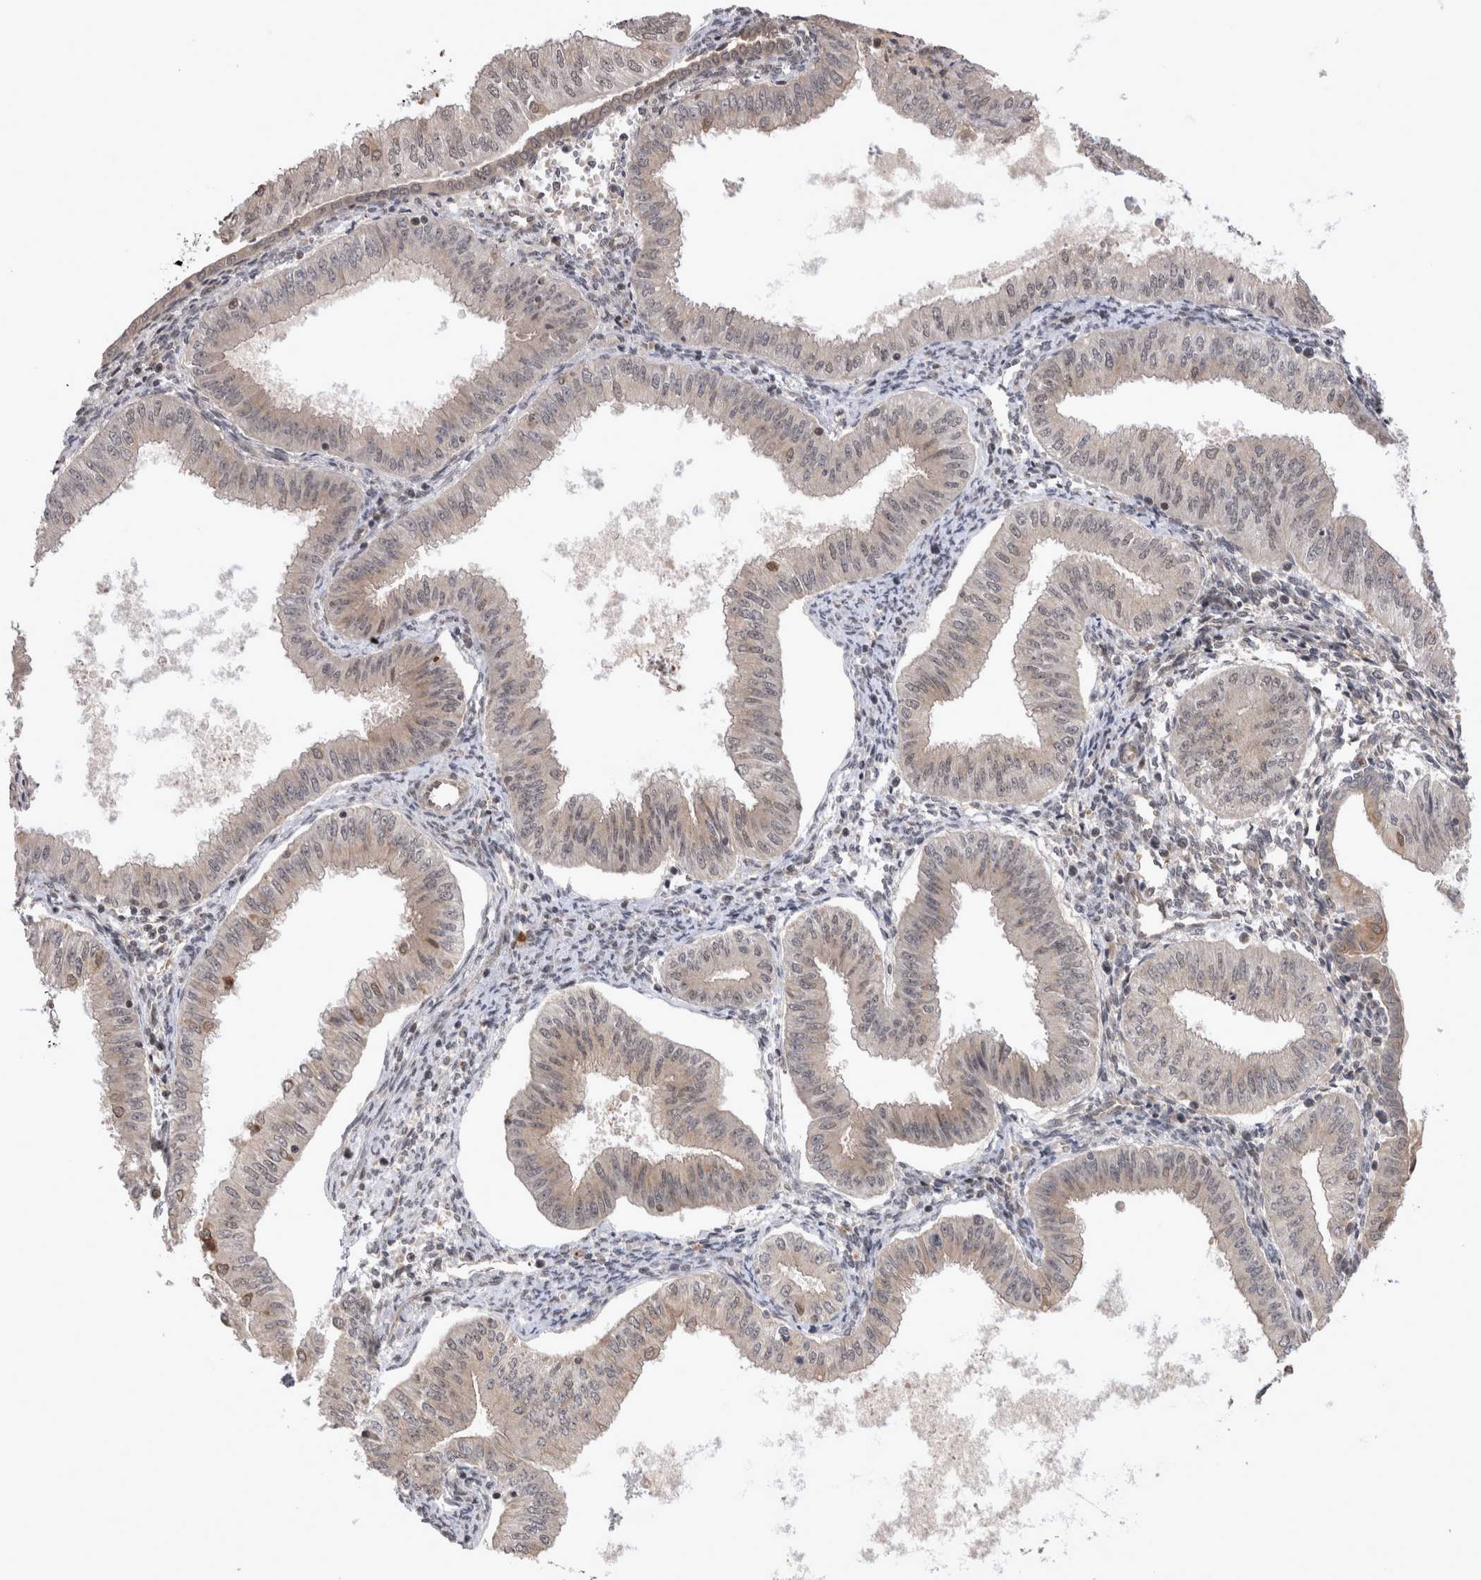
{"staining": {"intensity": "moderate", "quantity": "<25%", "location": "nuclear"}, "tissue": "endometrial cancer", "cell_type": "Tumor cells", "image_type": "cancer", "snomed": [{"axis": "morphology", "description": "Normal tissue, NOS"}, {"axis": "morphology", "description": "Adenocarcinoma, NOS"}, {"axis": "topography", "description": "Endometrium"}], "caption": "An image of human endometrial cancer (adenocarcinoma) stained for a protein shows moderate nuclear brown staining in tumor cells.", "gene": "TMEM65", "patient": {"sex": "female", "age": 53}}